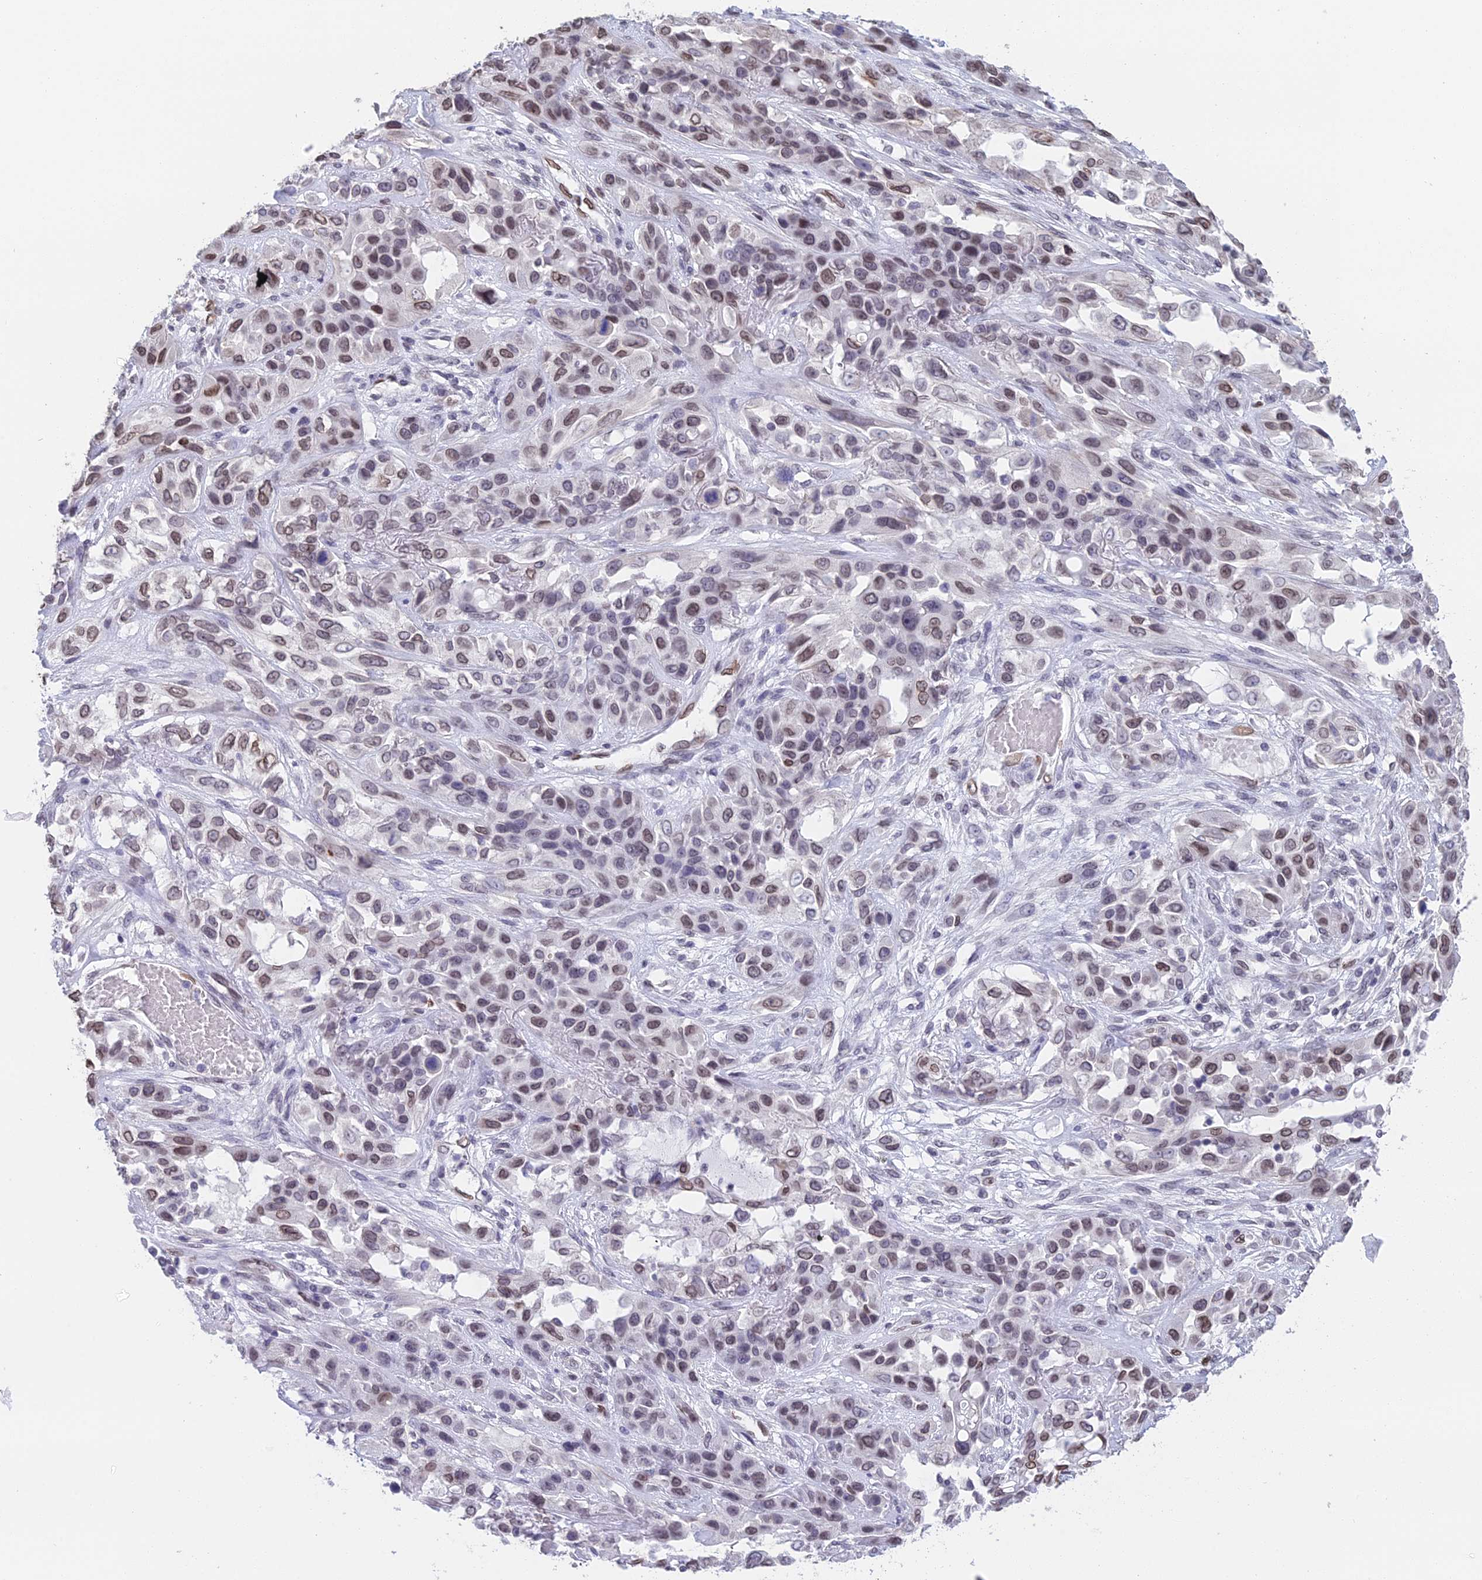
{"staining": {"intensity": "weak", "quantity": ">75%", "location": "nuclear"}, "tissue": "lung cancer", "cell_type": "Tumor cells", "image_type": "cancer", "snomed": [{"axis": "morphology", "description": "Squamous cell carcinoma, NOS"}, {"axis": "topography", "description": "Lung"}], "caption": "Immunohistochemical staining of lung squamous cell carcinoma exhibits low levels of weak nuclear protein staining in approximately >75% of tumor cells.", "gene": "CCDC97", "patient": {"sex": "female", "age": 70}}